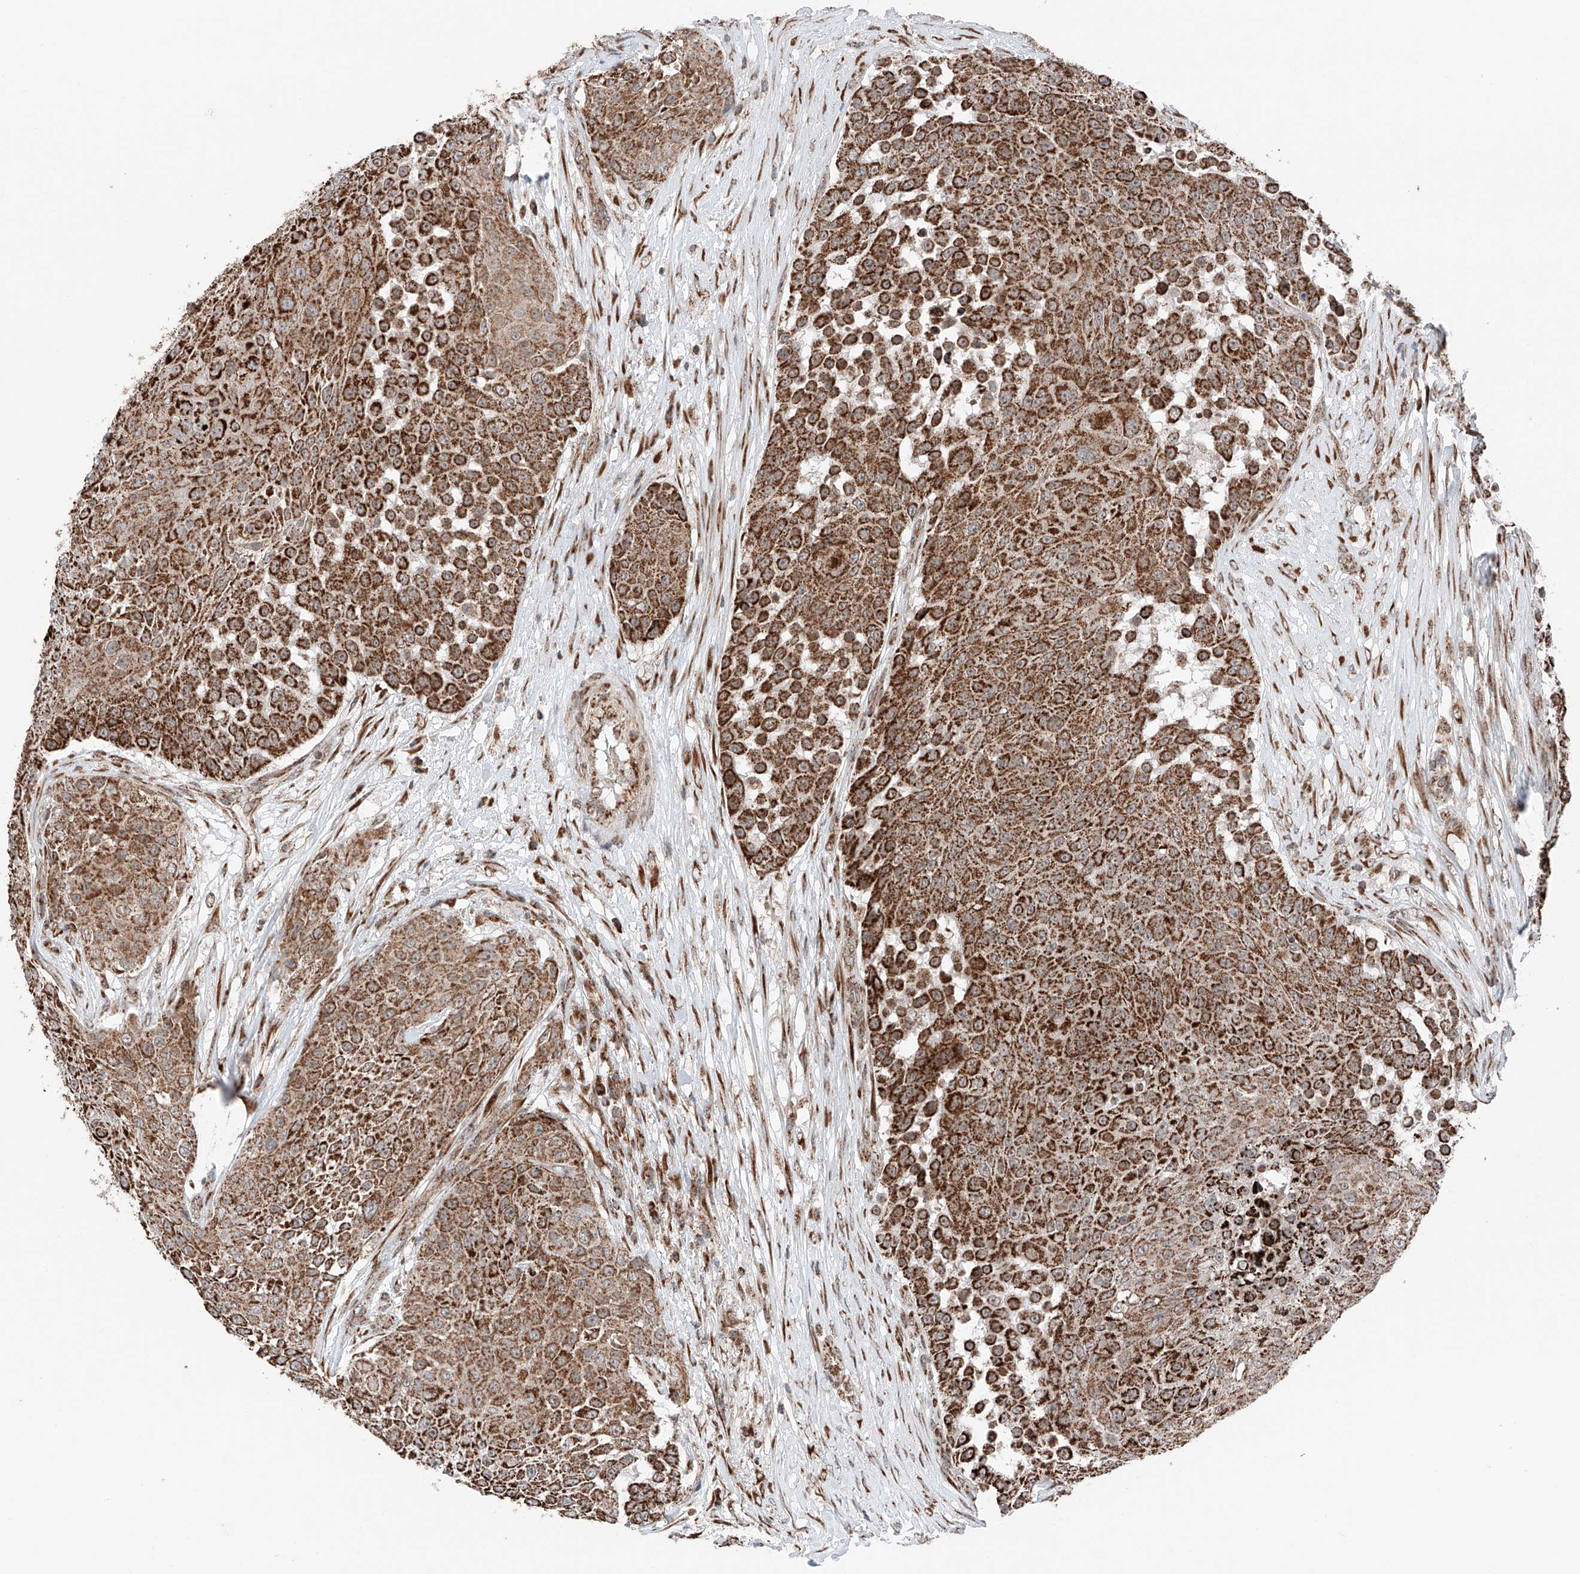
{"staining": {"intensity": "strong", "quantity": ">75%", "location": "cytoplasmic/membranous"}, "tissue": "urothelial cancer", "cell_type": "Tumor cells", "image_type": "cancer", "snomed": [{"axis": "morphology", "description": "Urothelial carcinoma, High grade"}, {"axis": "topography", "description": "Urinary bladder"}], "caption": "A high-resolution histopathology image shows immunohistochemistry (IHC) staining of urothelial carcinoma (high-grade), which exhibits strong cytoplasmic/membranous positivity in approximately >75% of tumor cells.", "gene": "ZSCAN29", "patient": {"sex": "female", "age": 63}}